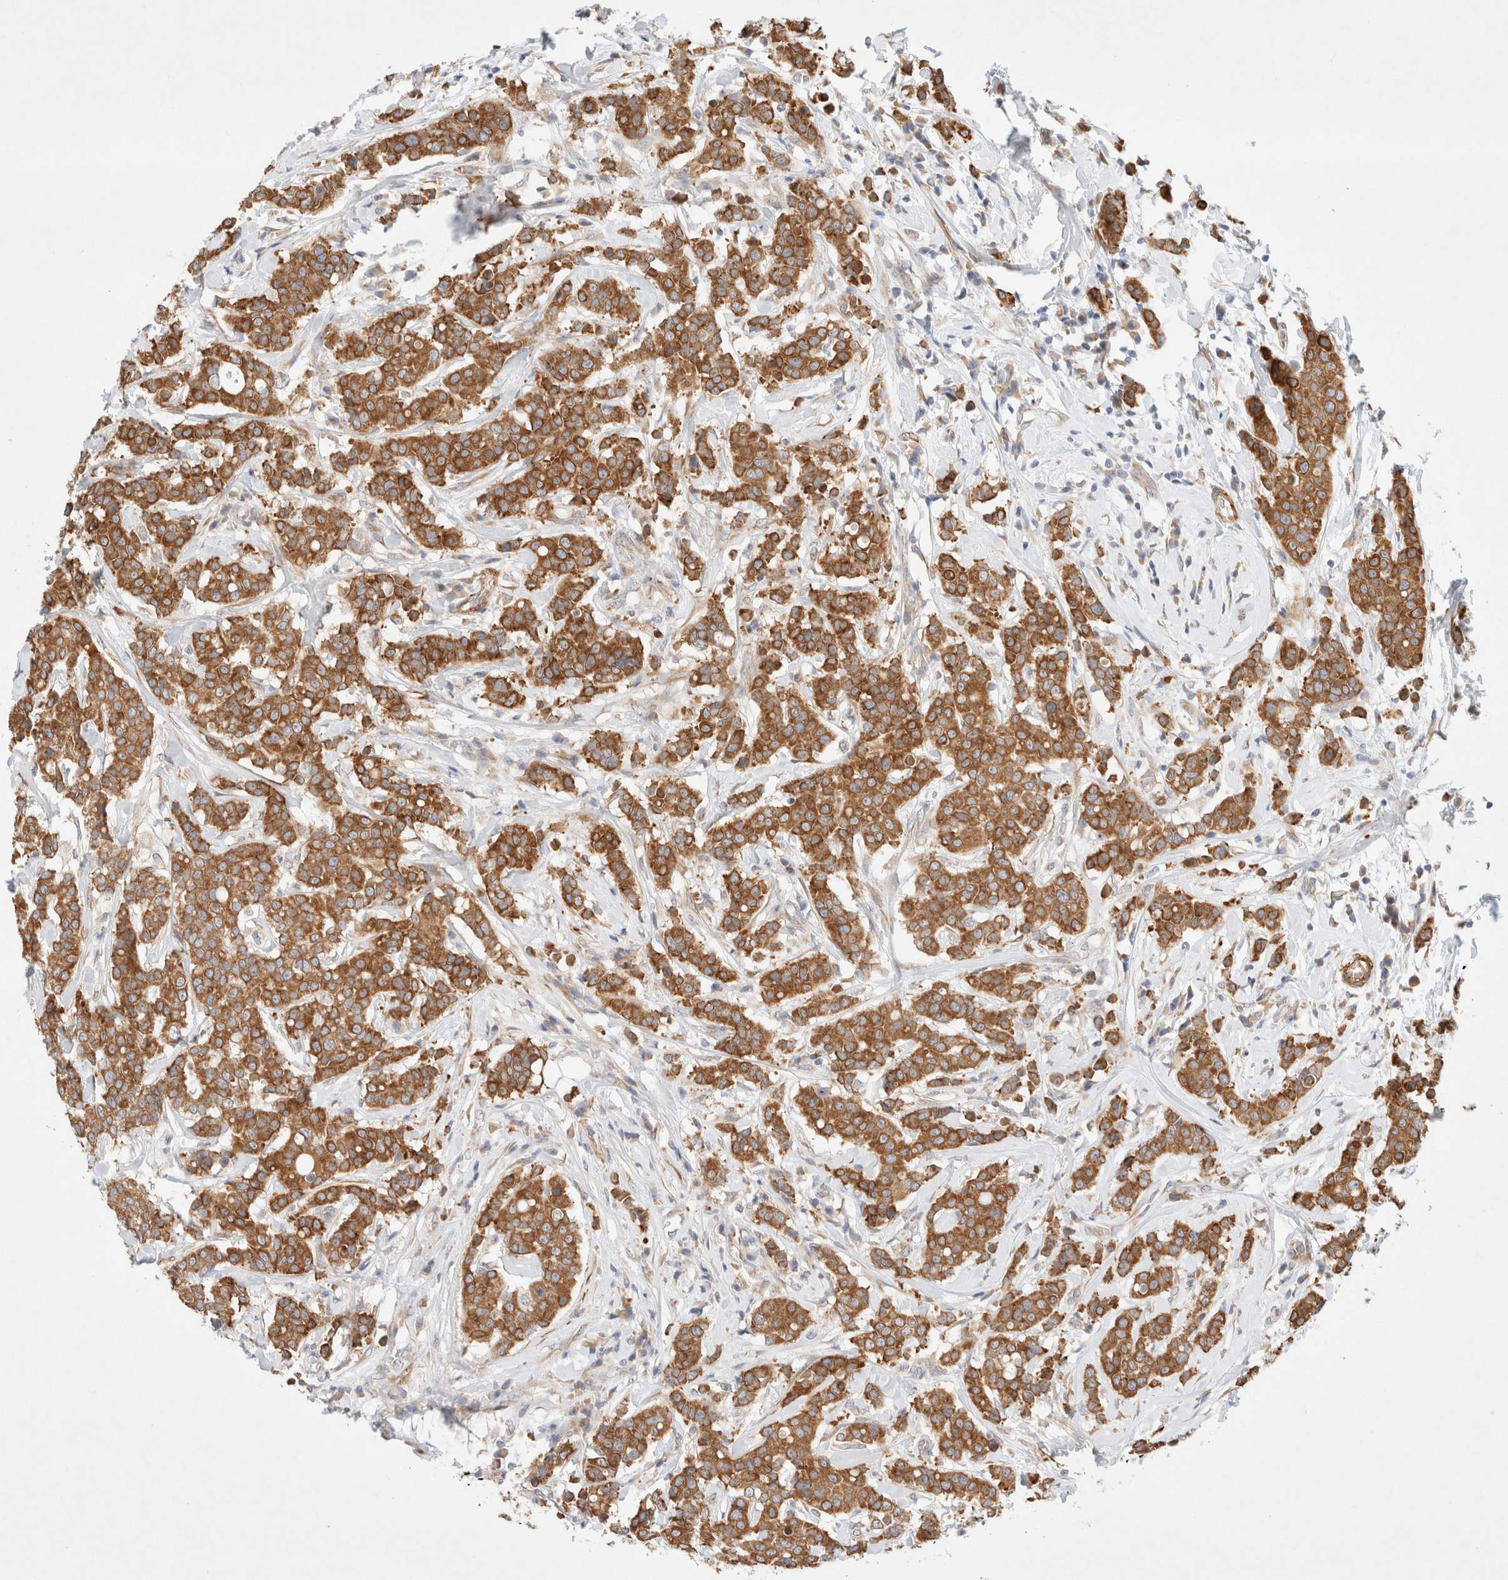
{"staining": {"intensity": "strong", "quantity": ">75%", "location": "cytoplasmic/membranous"}, "tissue": "breast cancer", "cell_type": "Tumor cells", "image_type": "cancer", "snomed": [{"axis": "morphology", "description": "Duct carcinoma"}, {"axis": "topography", "description": "Breast"}], "caption": "DAB immunohistochemical staining of human breast cancer (intraductal carcinoma) shows strong cytoplasmic/membranous protein positivity in about >75% of tumor cells.", "gene": "RRP15", "patient": {"sex": "female", "age": 27}}